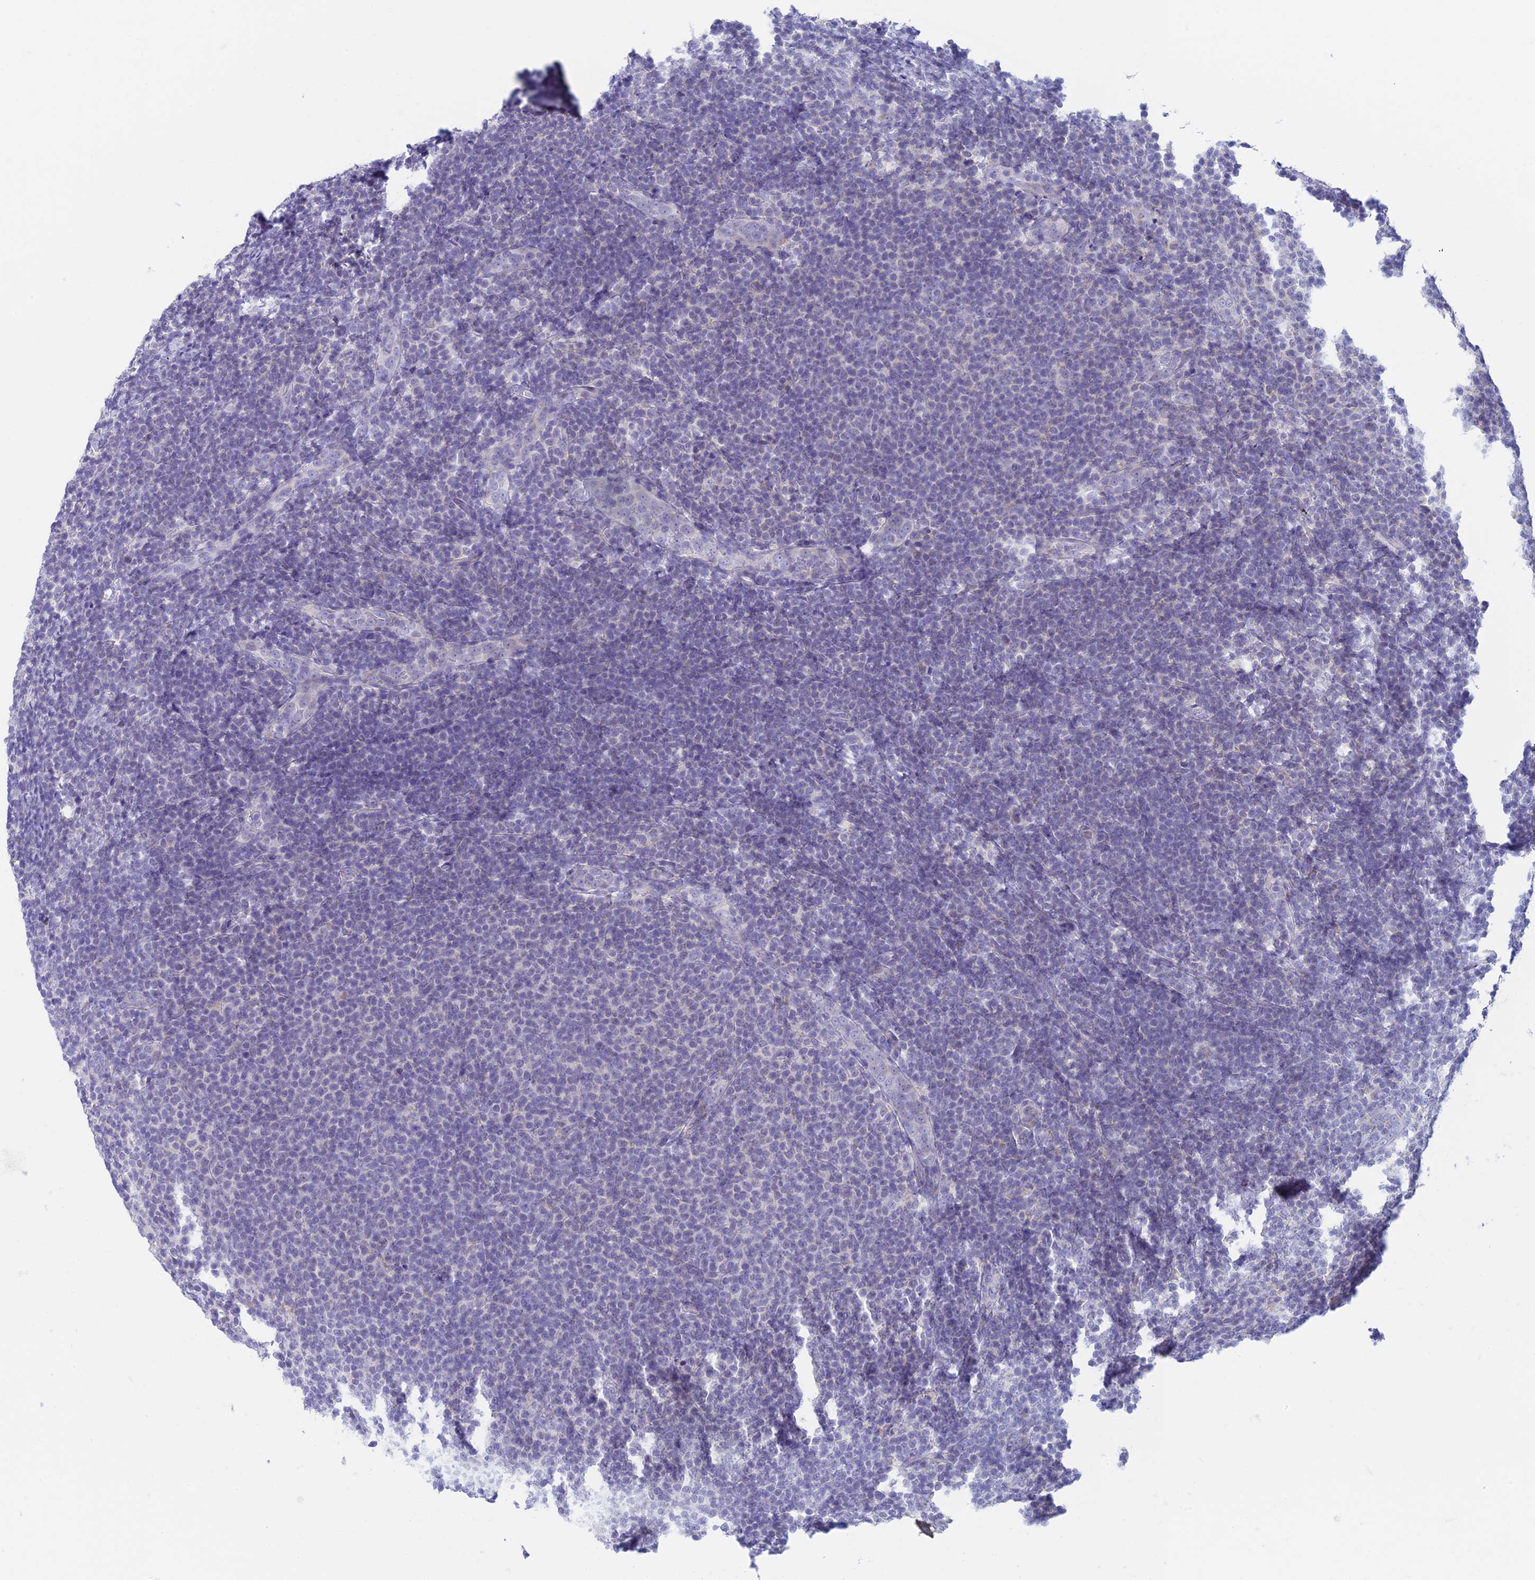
{"staining": {"intensity": "negative", "quantity": "none", "location": "none"}, "tissue": "lymphoma", "cell_type": "Tumor cells", "image_type": "cancer", "snomed": [{"axis": "morphology", "description": "Malignant lymphoma, non-Hodgkin's type, Low grade"}, {"axis": "topography", "description": "Lymph node"}], "caption": "This histopathology image is of low-grade malignant lymphoma, non-Hodgkin's type stained with immunohistochemistry (IHC) to label a protein in brown with the nuclei are counter-stained blue. There is no staining in tumor cells.", "gene": "REXO5", "patient": {"sex": "male", "age": 66}}